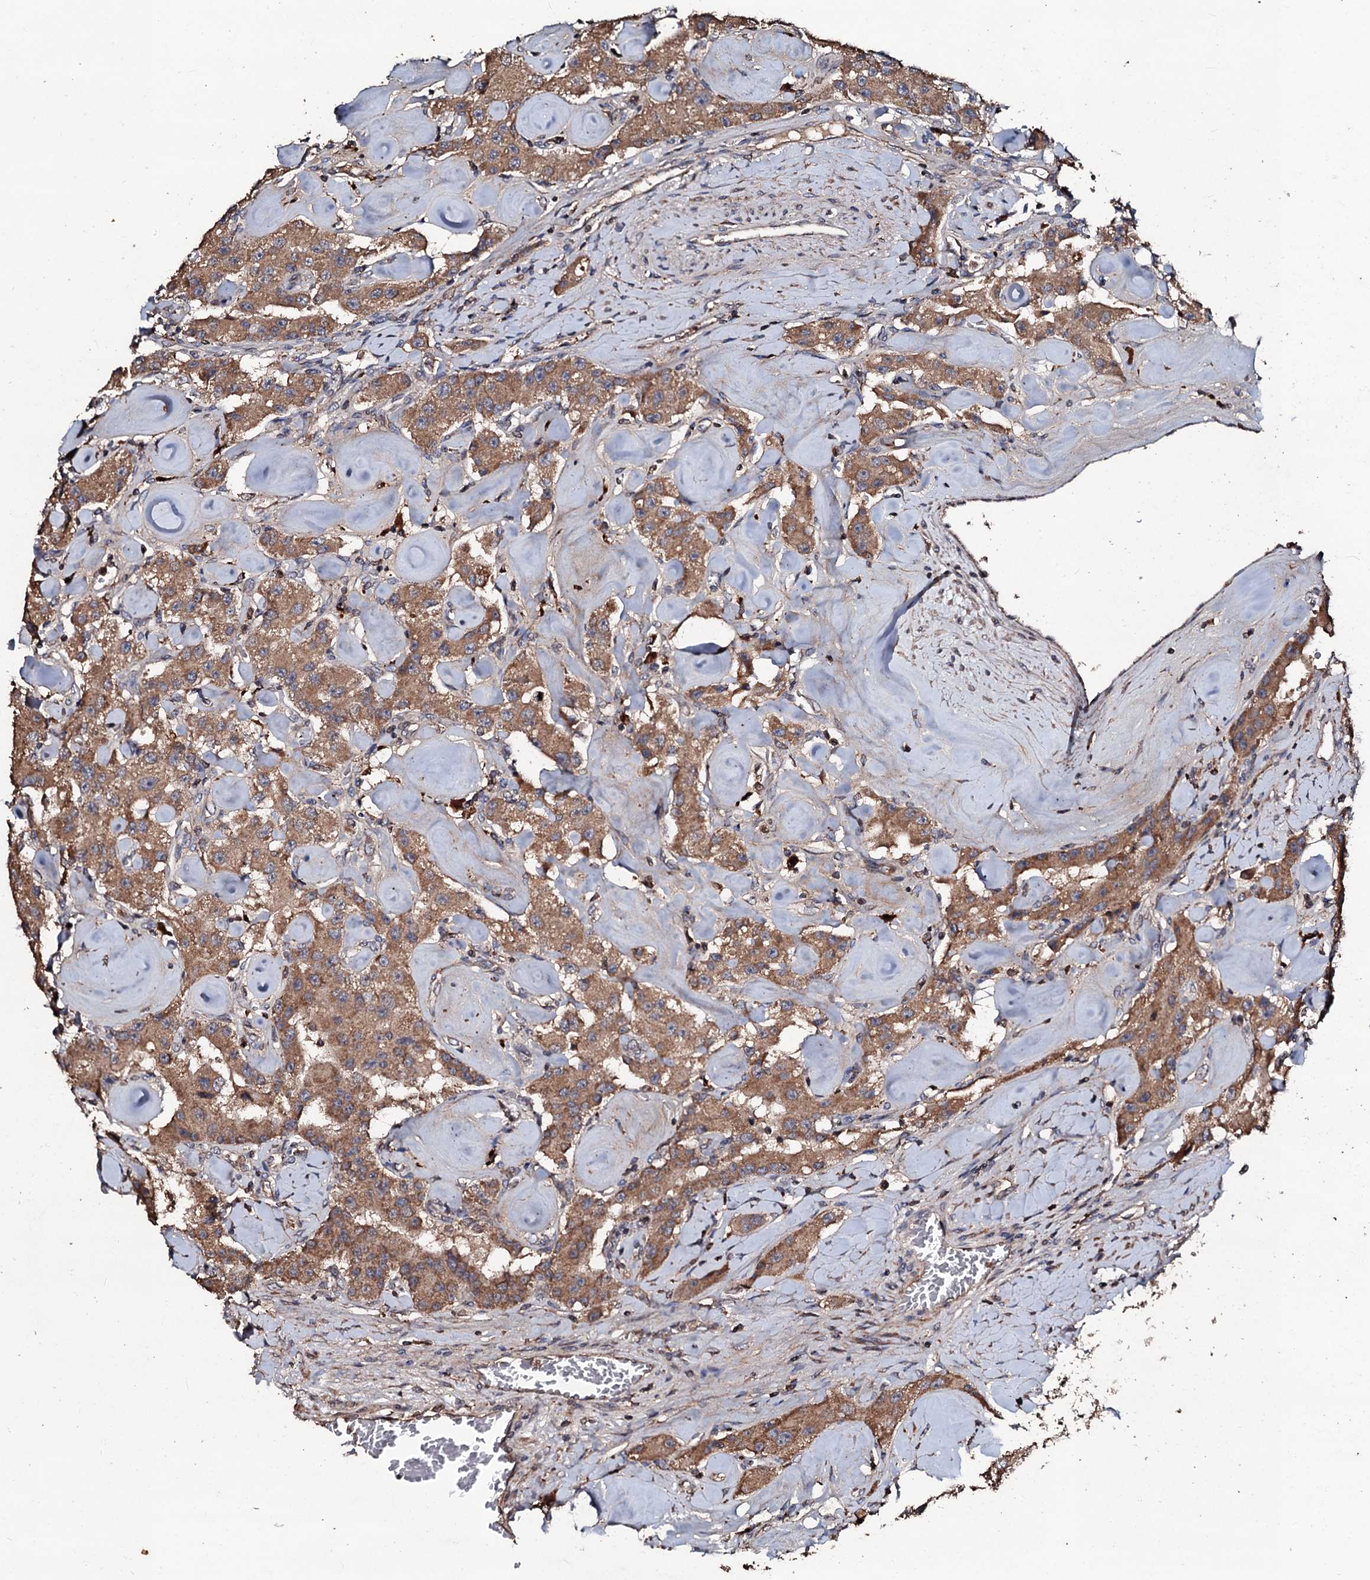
{"staining": {"intensity": "moderate", "quantity": ">75%", "location": "cytoplasmic/membranous"}, "tissue": "carcinoid", "cell_type": "Tumor cells", "image_type": "cancer", "snomed": [{"axis": "morphology", "description": "Carcinoid, malignant, NOS"}, {"axis": "topography", "description": "Pancreas"}], "caption": "Protein staining of malignant carcinoid tissue reveals moderate cytoplasmic/membranous staining in approximately >75% of tumor cells. (DAB (3,3'-diaminobenzidine) IHC, brown staining for protein, blue staining for nuclei).", "gene": "SDHAF2", "patient": {"sex": "male", "age": 41}}